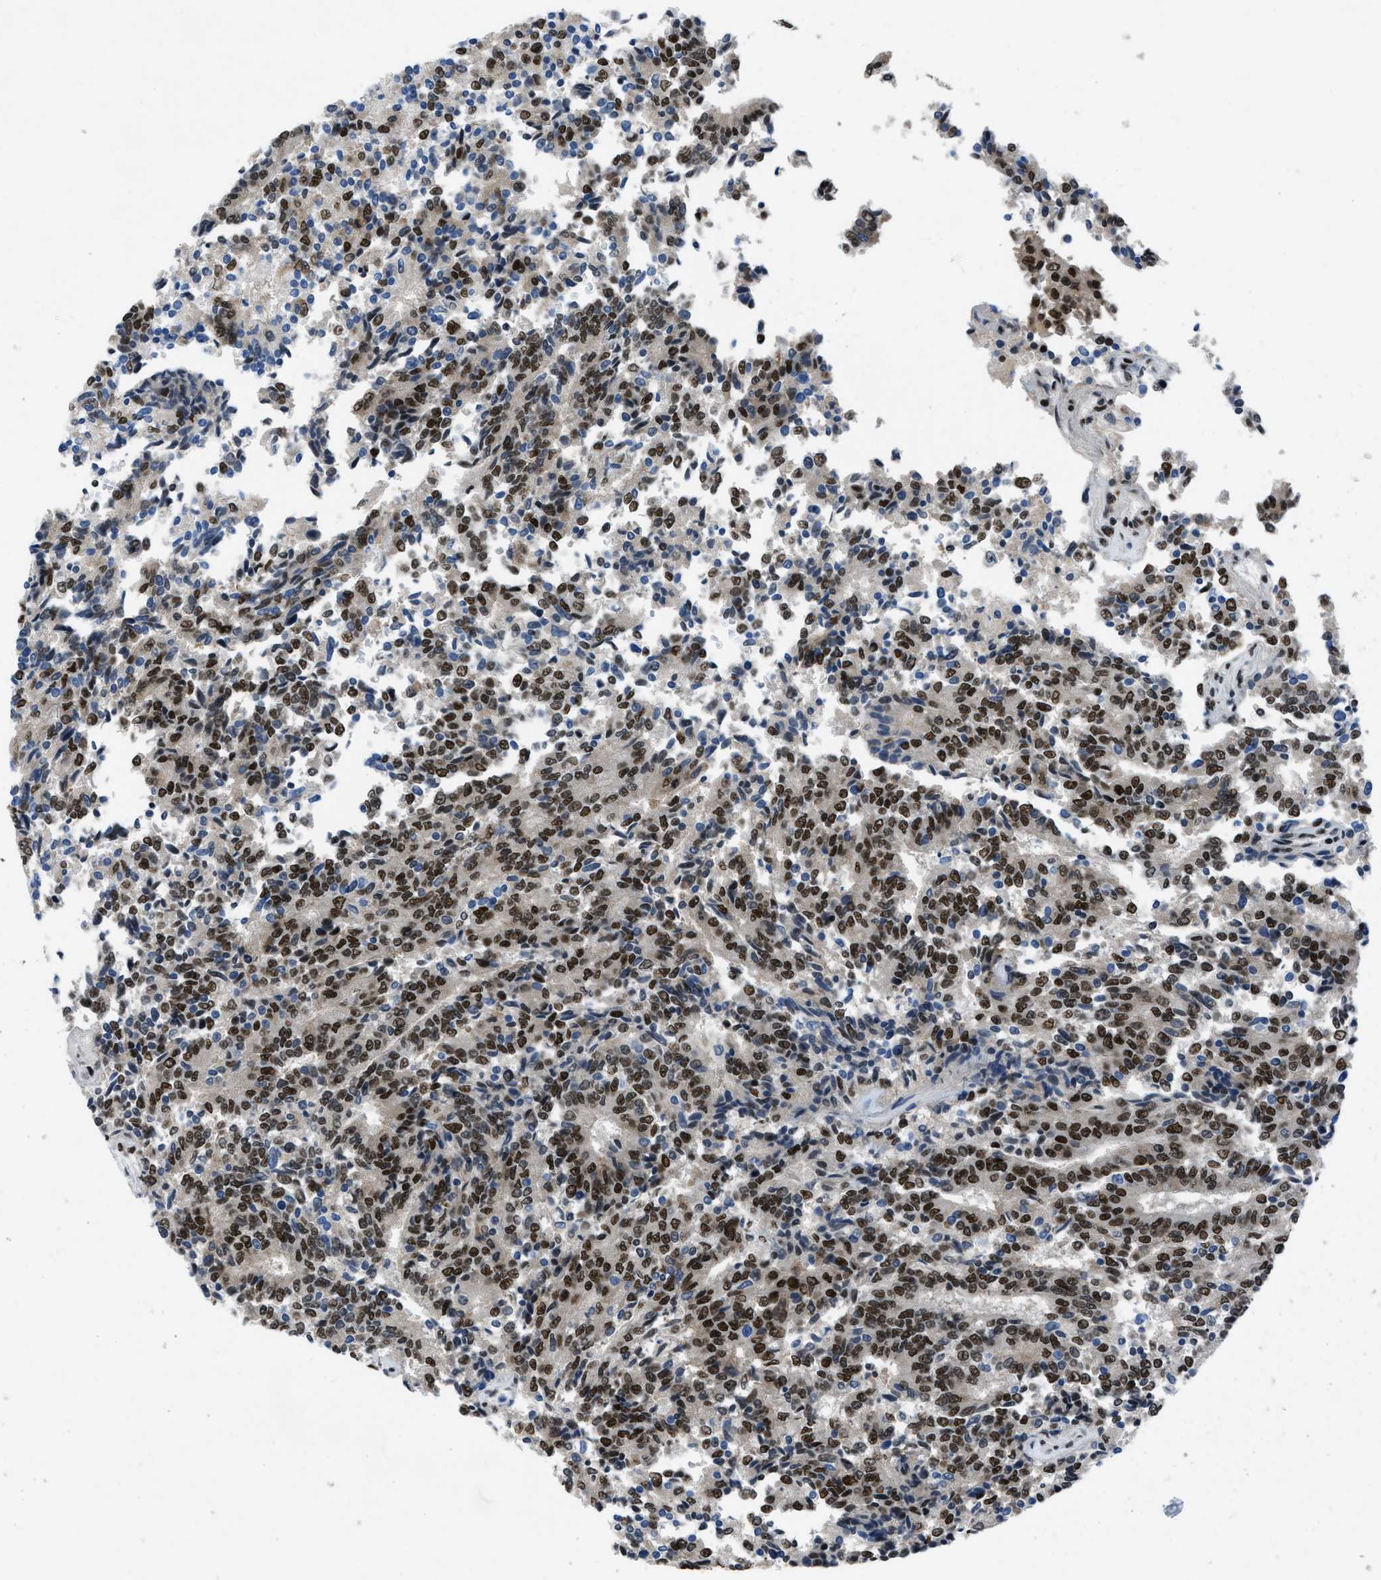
{"staining": {"intensity": "strong", "quantity": ">75%", "location": "nuclear"}, "tissue": "prostate cancer", "cell_type": "Tumor cells", "image_type": "cancer", "snomed": [{"axis": "morphology", "description": "Normal tissue, NOS"}, {"axis": "morphology", "description": "Adenocarcinoma, High grade"}, {"axis": "topography", "description": "Prostate"}, {"axis": "topography", "description": "Seminal veicle"}], "caption": "This is an image of immunohistochemistry (IHC) staining of prostate cancer, which shows strong expression in the nuclear of tumor cells.", "gene": "GATAD2B", "patient": {"sex": "male", "age": 55}}